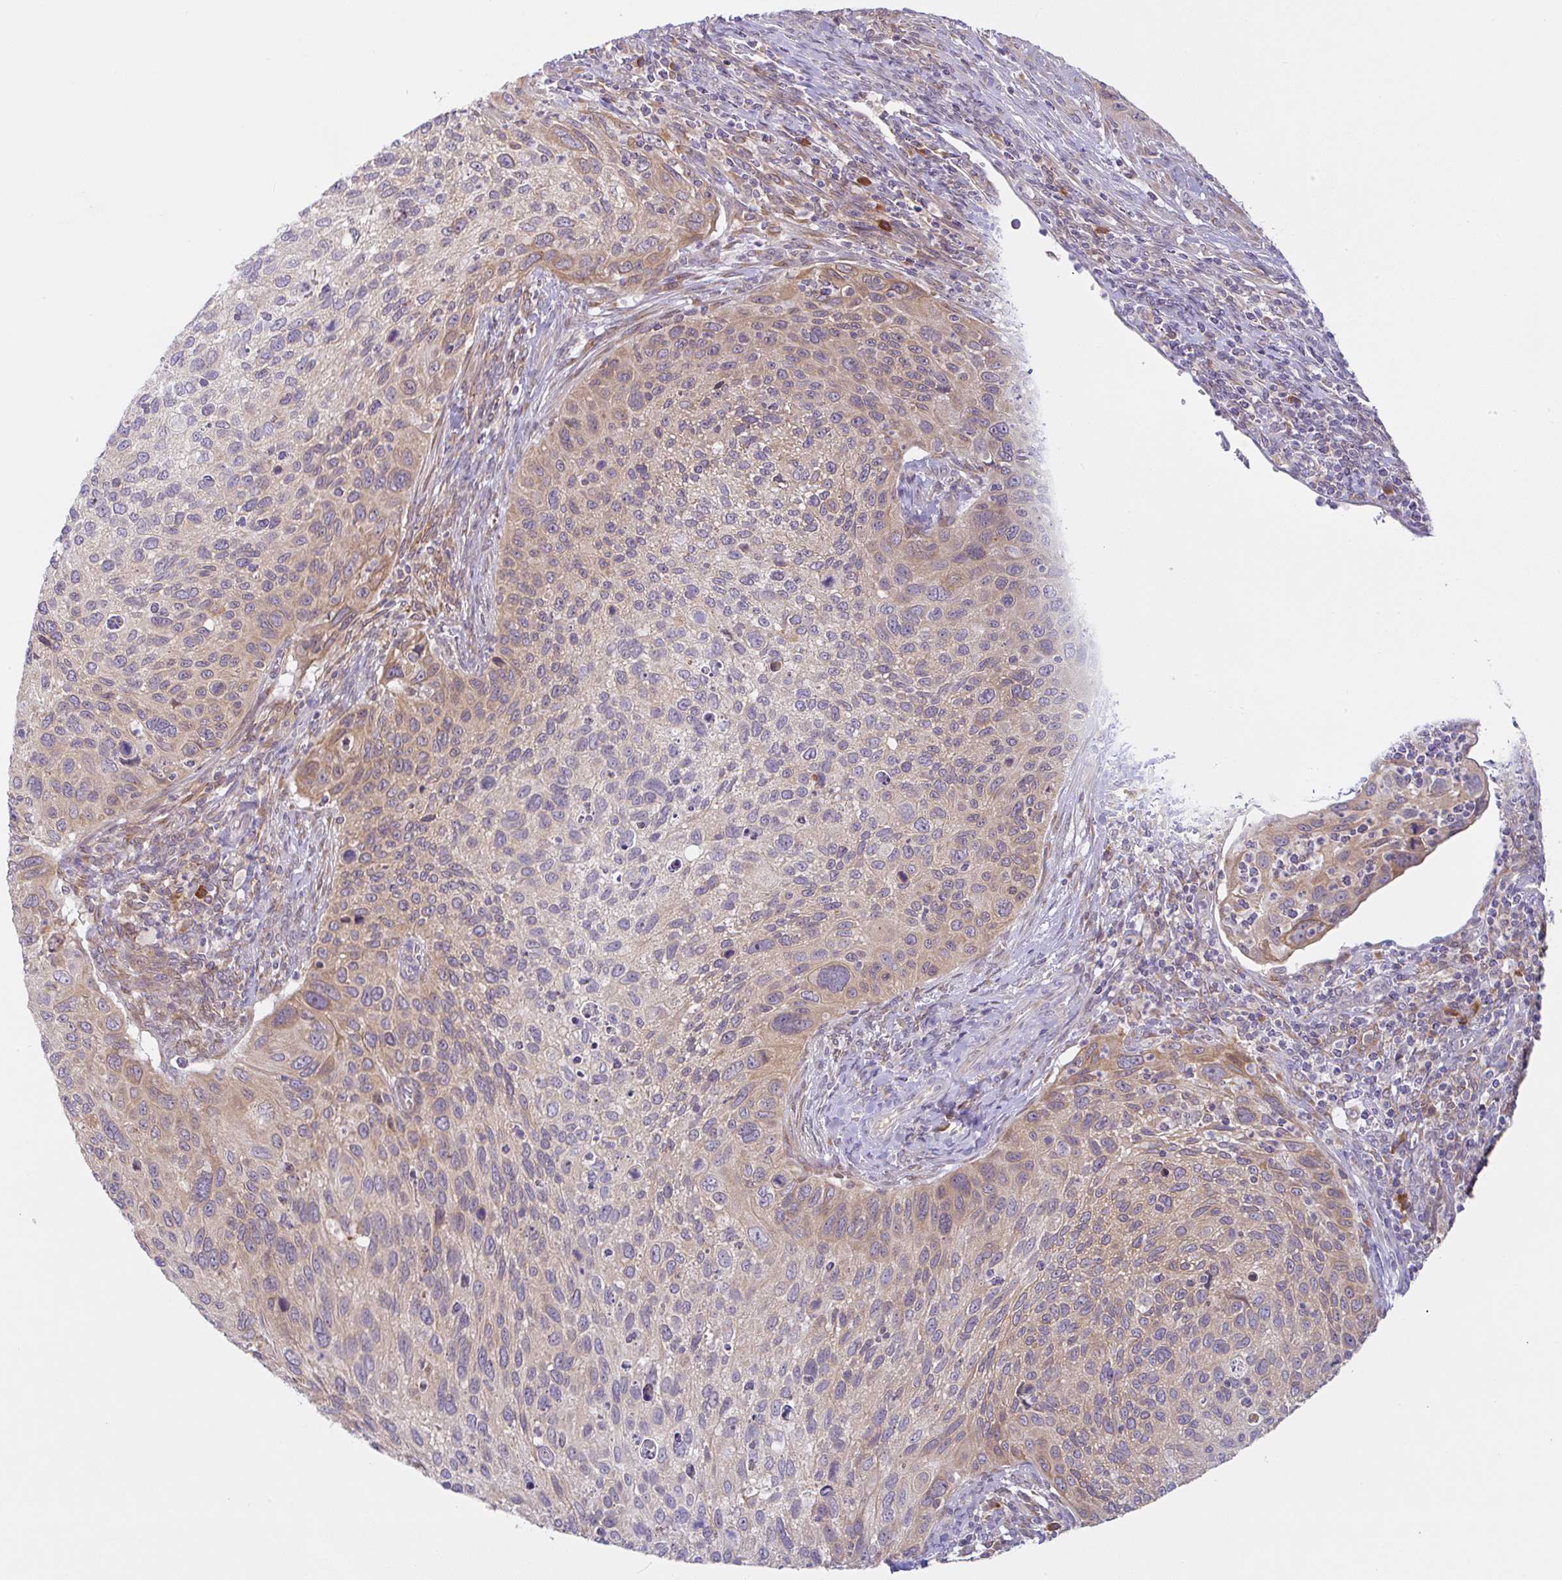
{"staining": {"intensity": "weak", "quantity": "25%-75%", "location": "cytoplasmic/membranous"}, "tissue": "cervical cancer", "cell_type": "Tumor cells", "image_type": "cancer", "snomed": [{"axis": "morphology", "description": "Squamous cell carcinoma, NOS"}, {"axis": "topography", "description": "Cervix"}], "caption": "This image exhibits cervical cancer stained with immunohistochemistry (IHC) to label a protein in brown. The cytoplasmic/membranous of tumor cells show weak positivity for the protein. Nuclei are counter-stained blue.", "gene": "DERL2", "patient": {"sex": "female", "age": 70}}